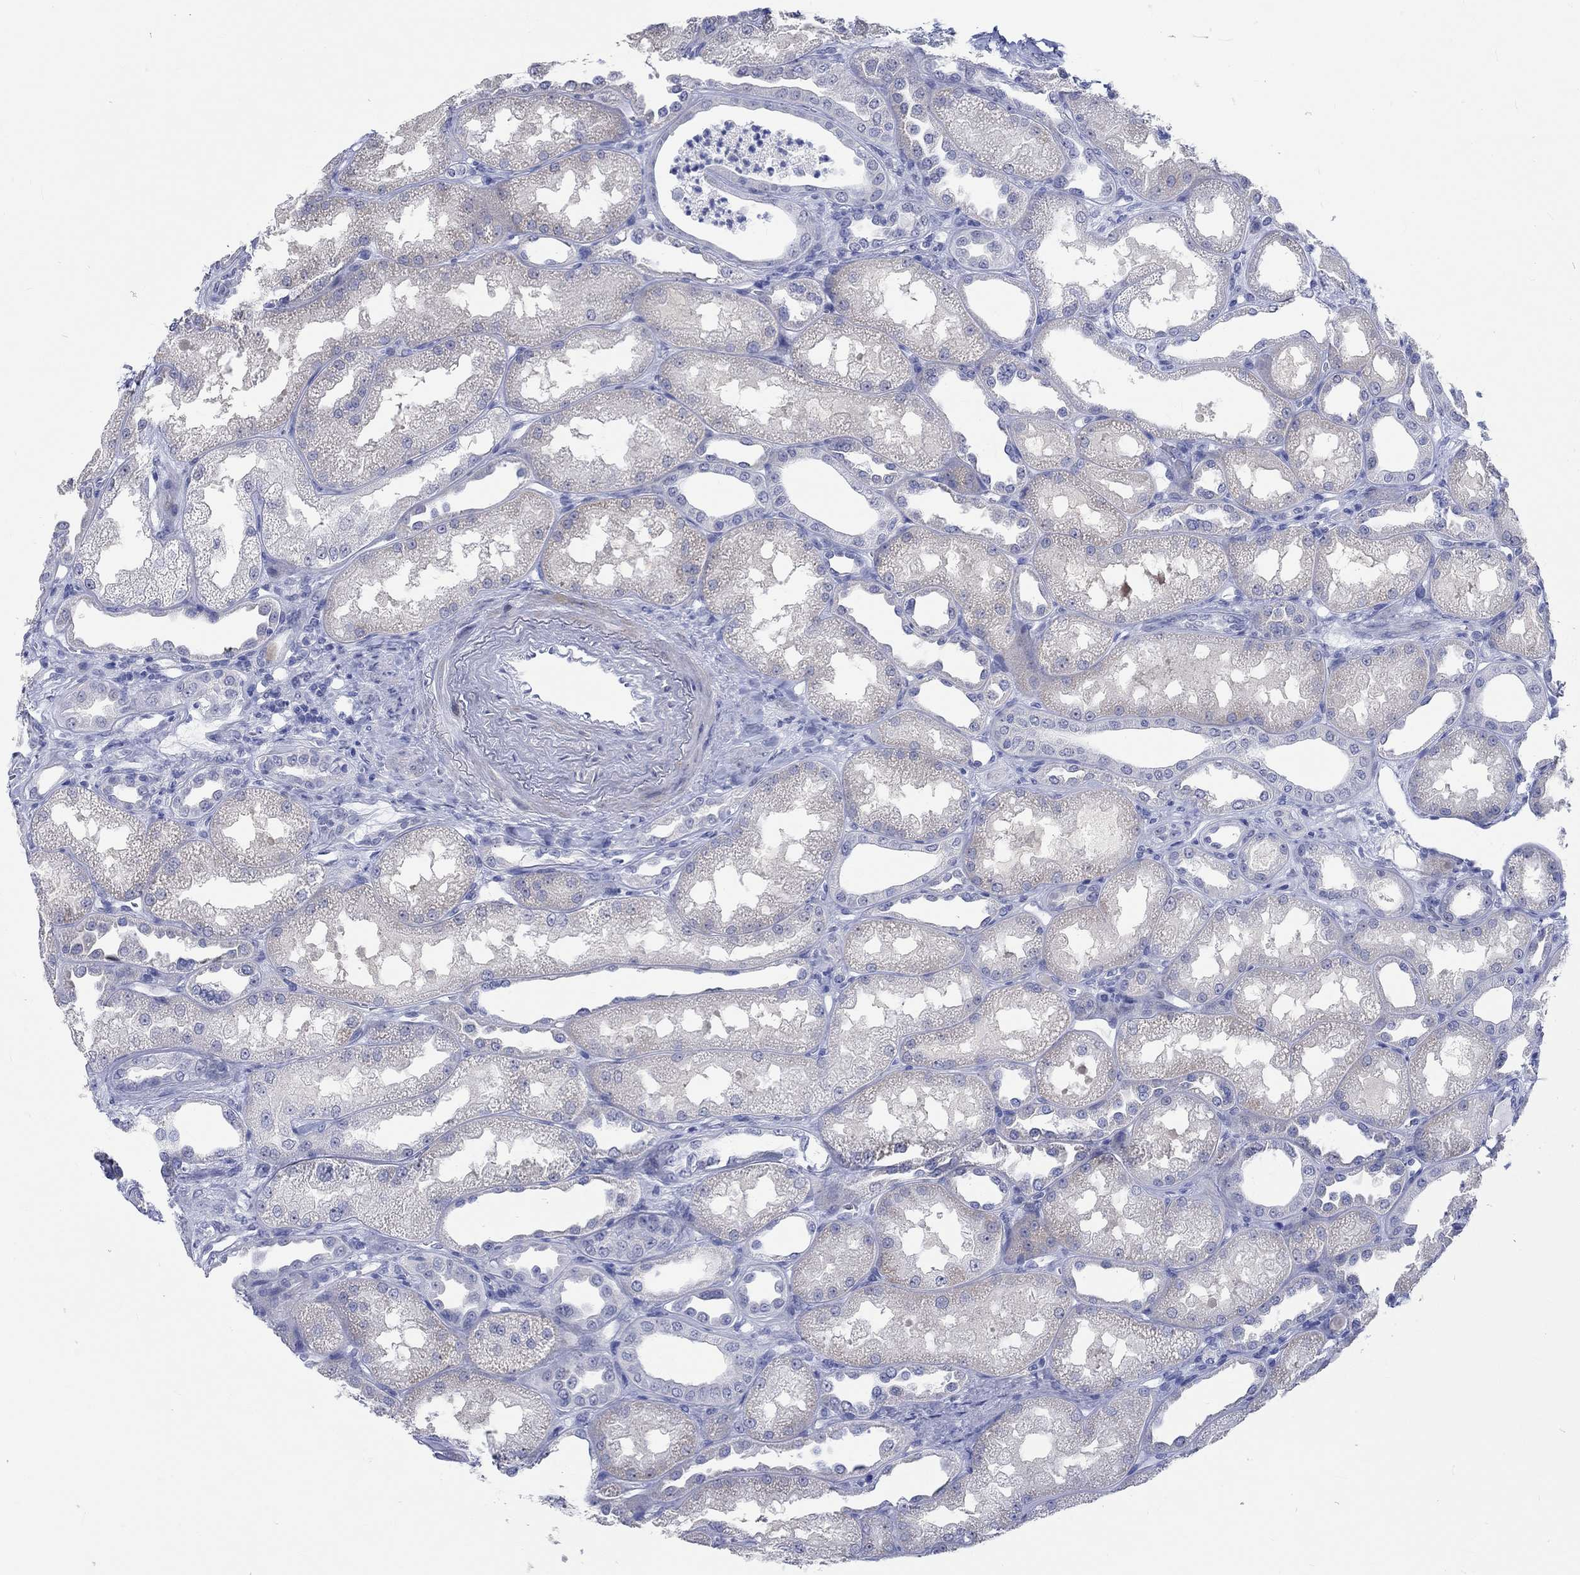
{"staining": {"intensity": "negative", "quantity": "none", "location": "none"}, "tissue": "kidney", "cell_type": "Cells in glomeruli", "image_type": "normal", "snomed": [{"axis": "morphology", "description": "Normal tissue, NOS"}, {"axis": "topography", "description": "Kidney"}], "caption": "High power microscopy image of an immunohistochemistry (IHC) image of benign kidney, revealing no significant expression in cells in glomeruli.", "gene": "C4orf47", "patient": {"sex": "male", "age": 61}}